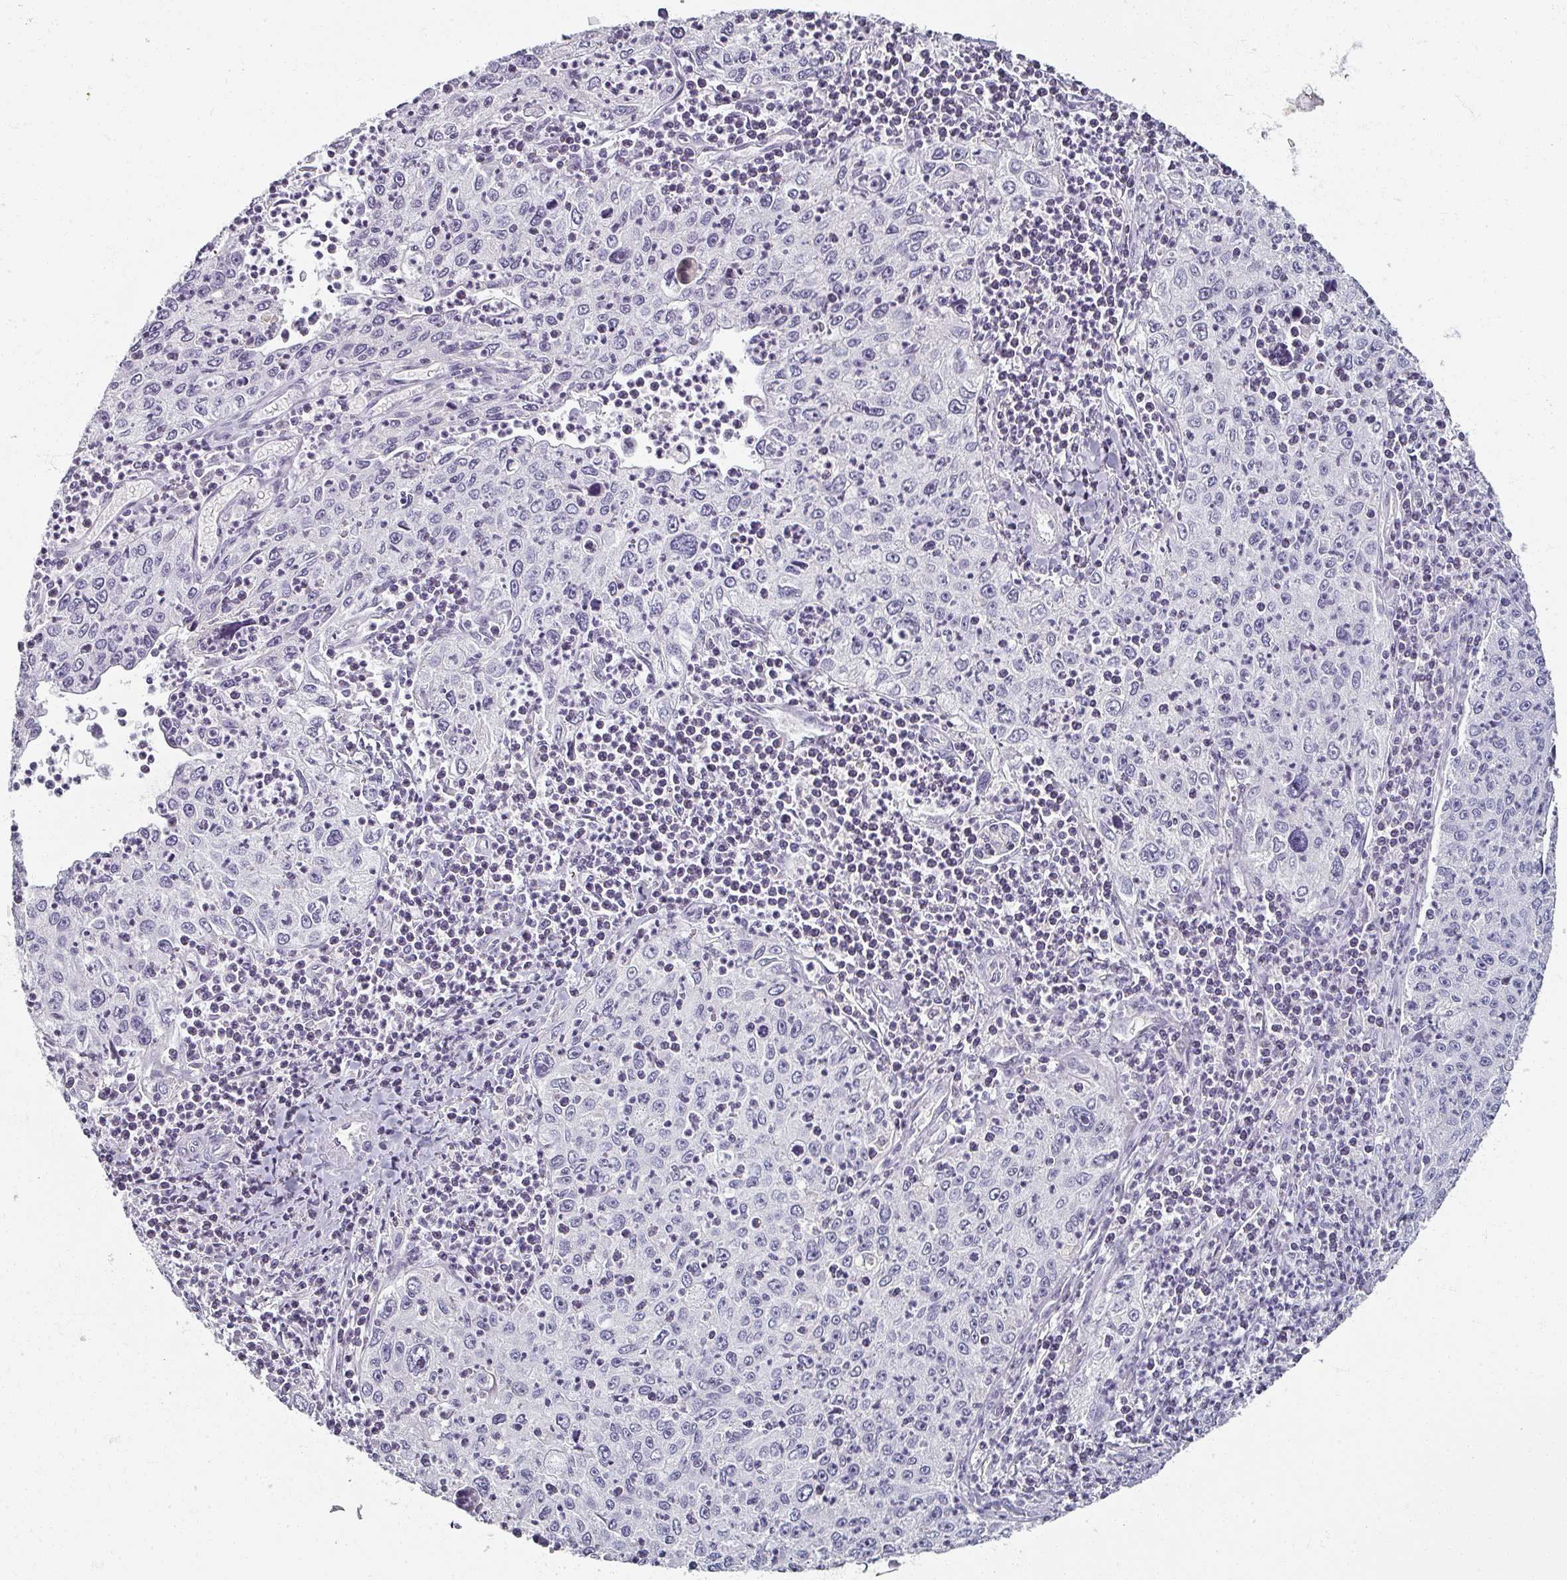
{"staining": {"intensity": "negative", "quantity": "none", "location": "none"}, "tissue": "cervical cancer", "cell_type": "Tumor cells", "image_type": "cancer", "snomed": [{"axis": "morphology", "description": "Squamous cell carcinoma, NOS"}, {"axis": "topography", "description": "Cervix"}], "caption": "Tumor cells are negative for protein expression in human cervical cancer.", "gene": "REG3G", "patient": {"sex": "female", "age": 30}}